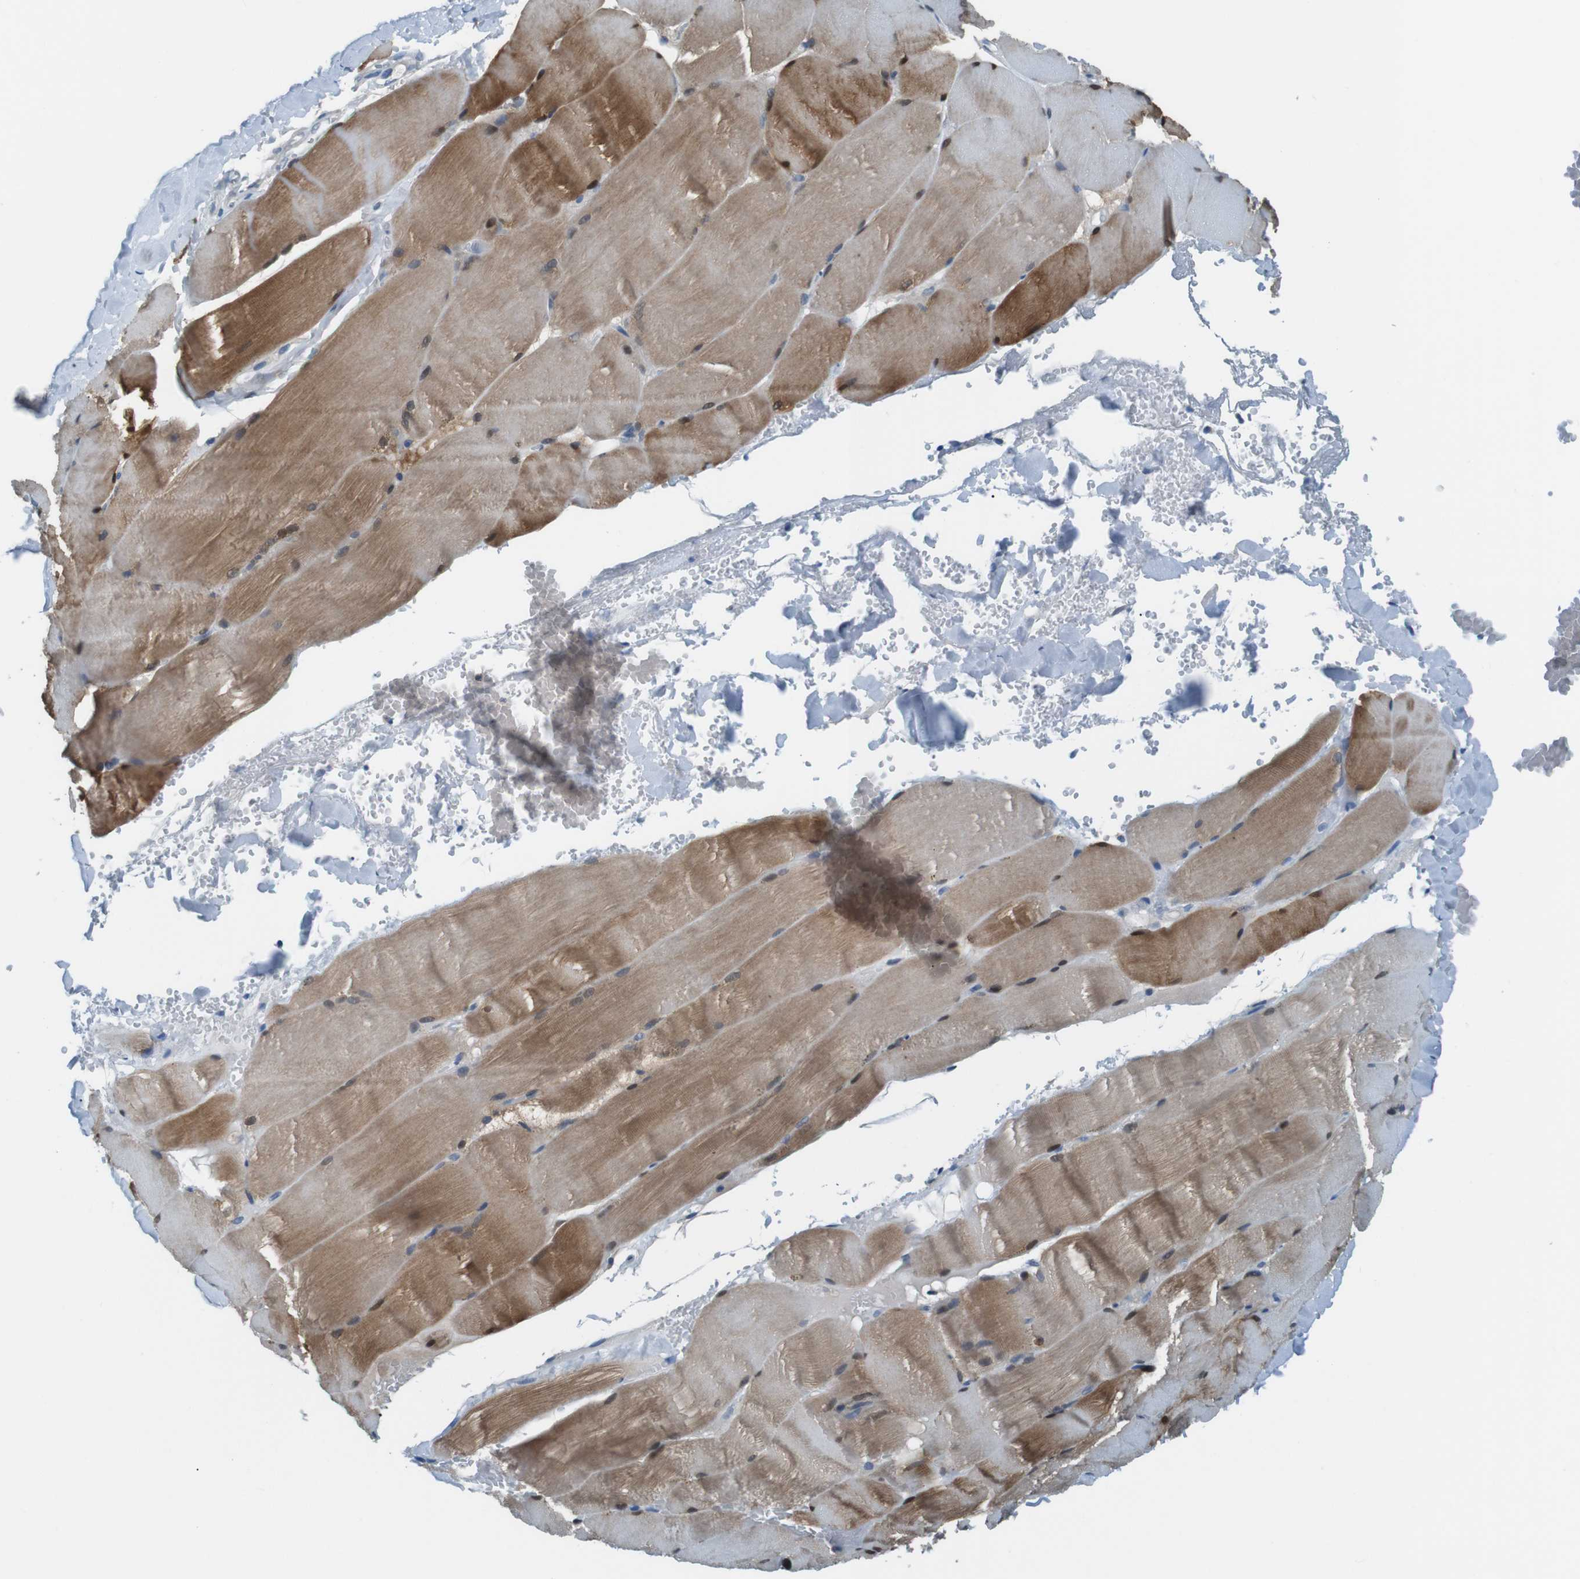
{"staining": {"intensity": "moderate", "quantity": ">75%", "location": "cytoplasmic/membranous,nuclear"}, "tissue": "skeletal muscle", "cell_type": "Myocytes", "image_type": "normal", "snomed": [{"axis": "morphology", "description": "Normal tissue, NOS"}, {"axis": "topography", "description": "Skin"}, {"axis": "topography", "description": "Skeletal muscle"}], "caption": "Immunohistochemical staining of unremarkable skeletal muscle displays moderate cytoplasmic/membranous,nuclear protein expression in approximately >75% of myocytes. The staining was performed using DAB, with brown indicating positive protein expression. Nuclei are stained blue with hematoxylin.", "gene": "NANOS2", "patient": {"sex": "male", "age": 83}}